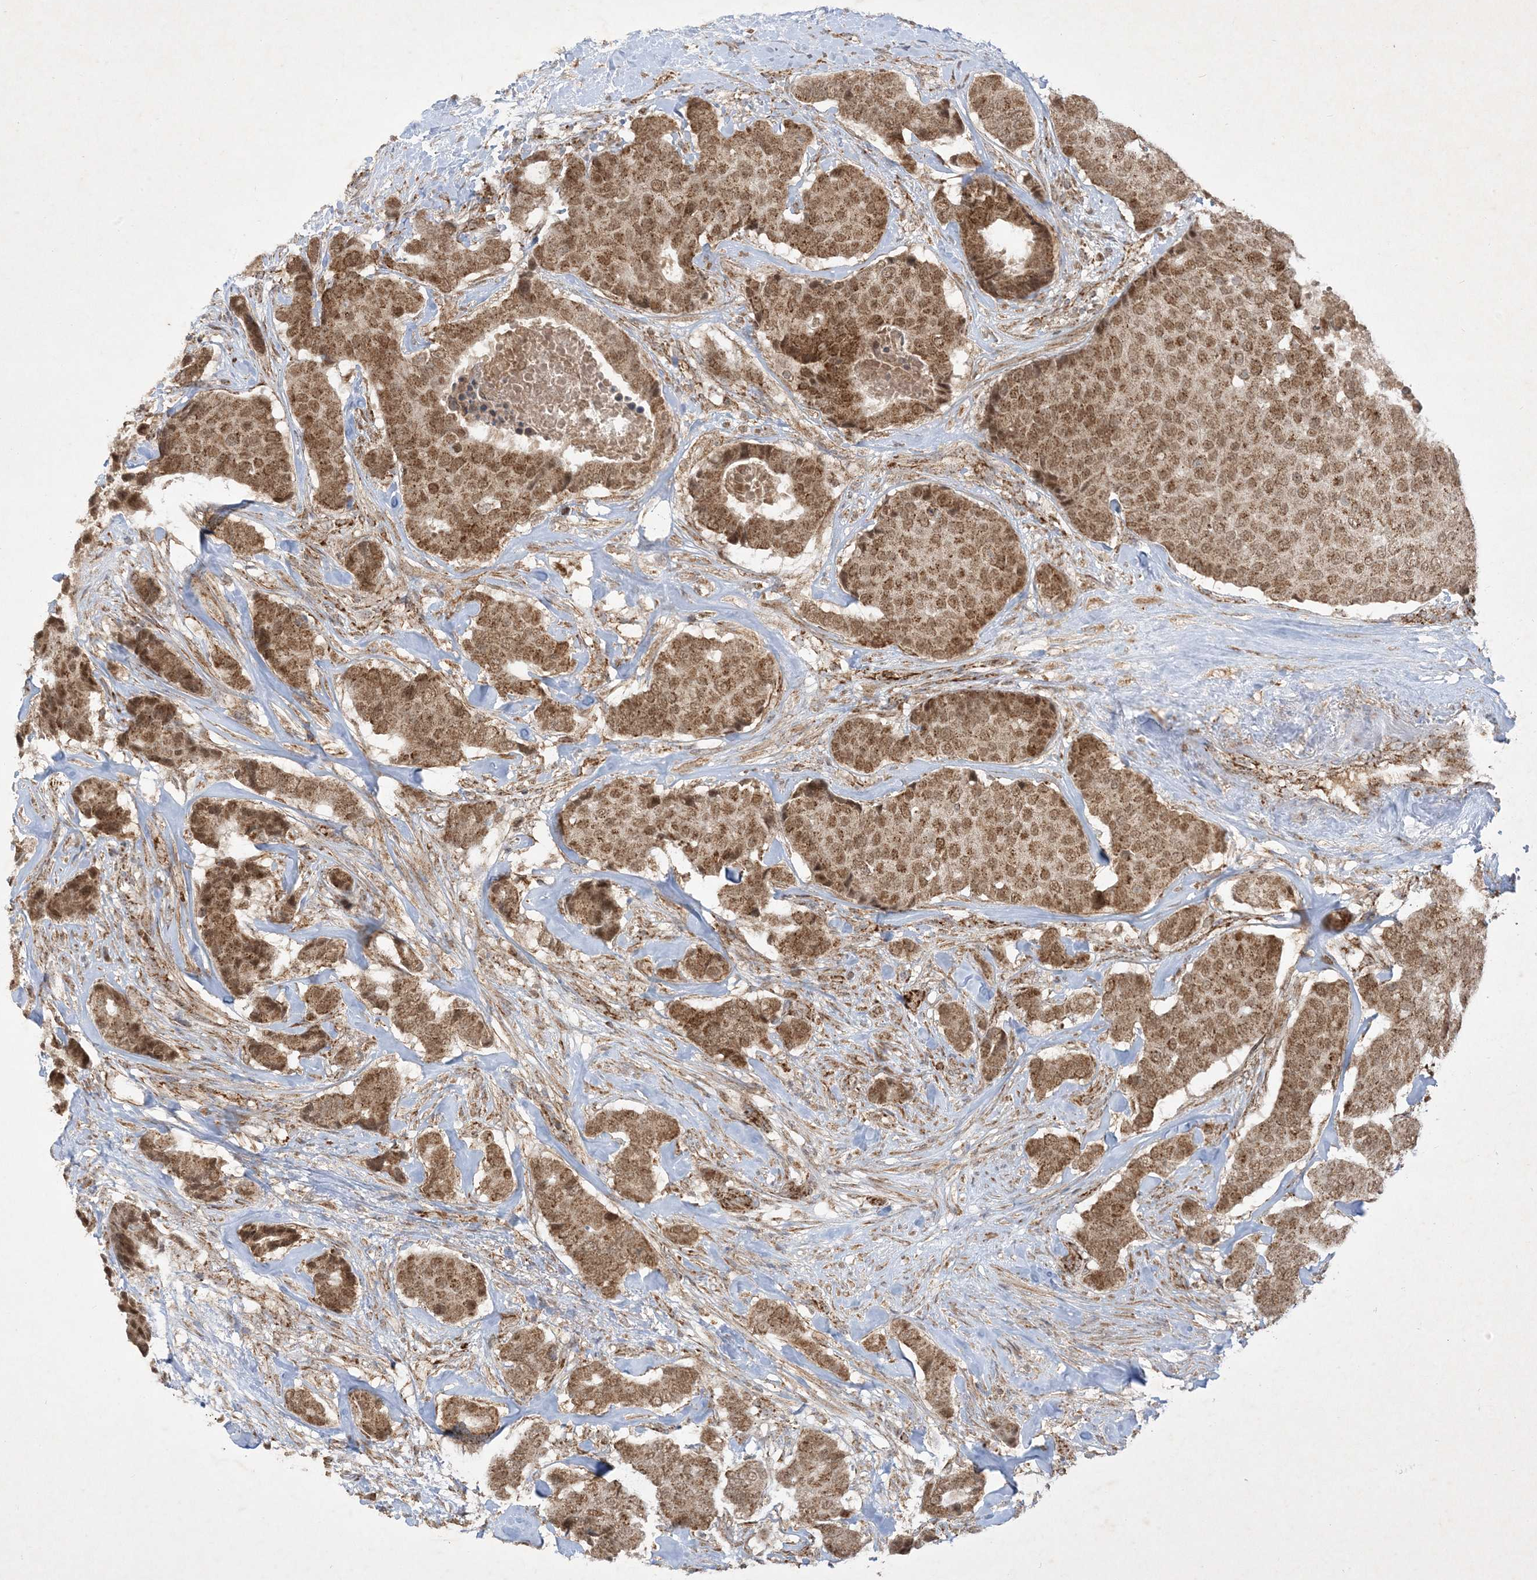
{"staining": {"intensity": "moderate", "quantity": ">75%", "location": "cytoplasmic/membranous,nuclear"}, "tissue": "breast cancer", "cell_type": "Tumor cells", "image_type": "cancer", "snomed": [{"axis": "morphology", "description": "Duct carcinoma"}, {"axis": "topography", "description": "Breast"}], "caption": "High-power microscopy captured an IHC photomicrograph of breast cancer, revealing moderate cytoplasmic/membranous and nuclear staining in approximately >75% of tumor cells. The staining is performed using DAB (3,3'-diaminobenzidine) brown chromogen to label protein expression. The nuclei are counter-stained blue using hematoxylin.", "gene": "NDUFAF3", "patient": {"sex": "female", "age": 75}}